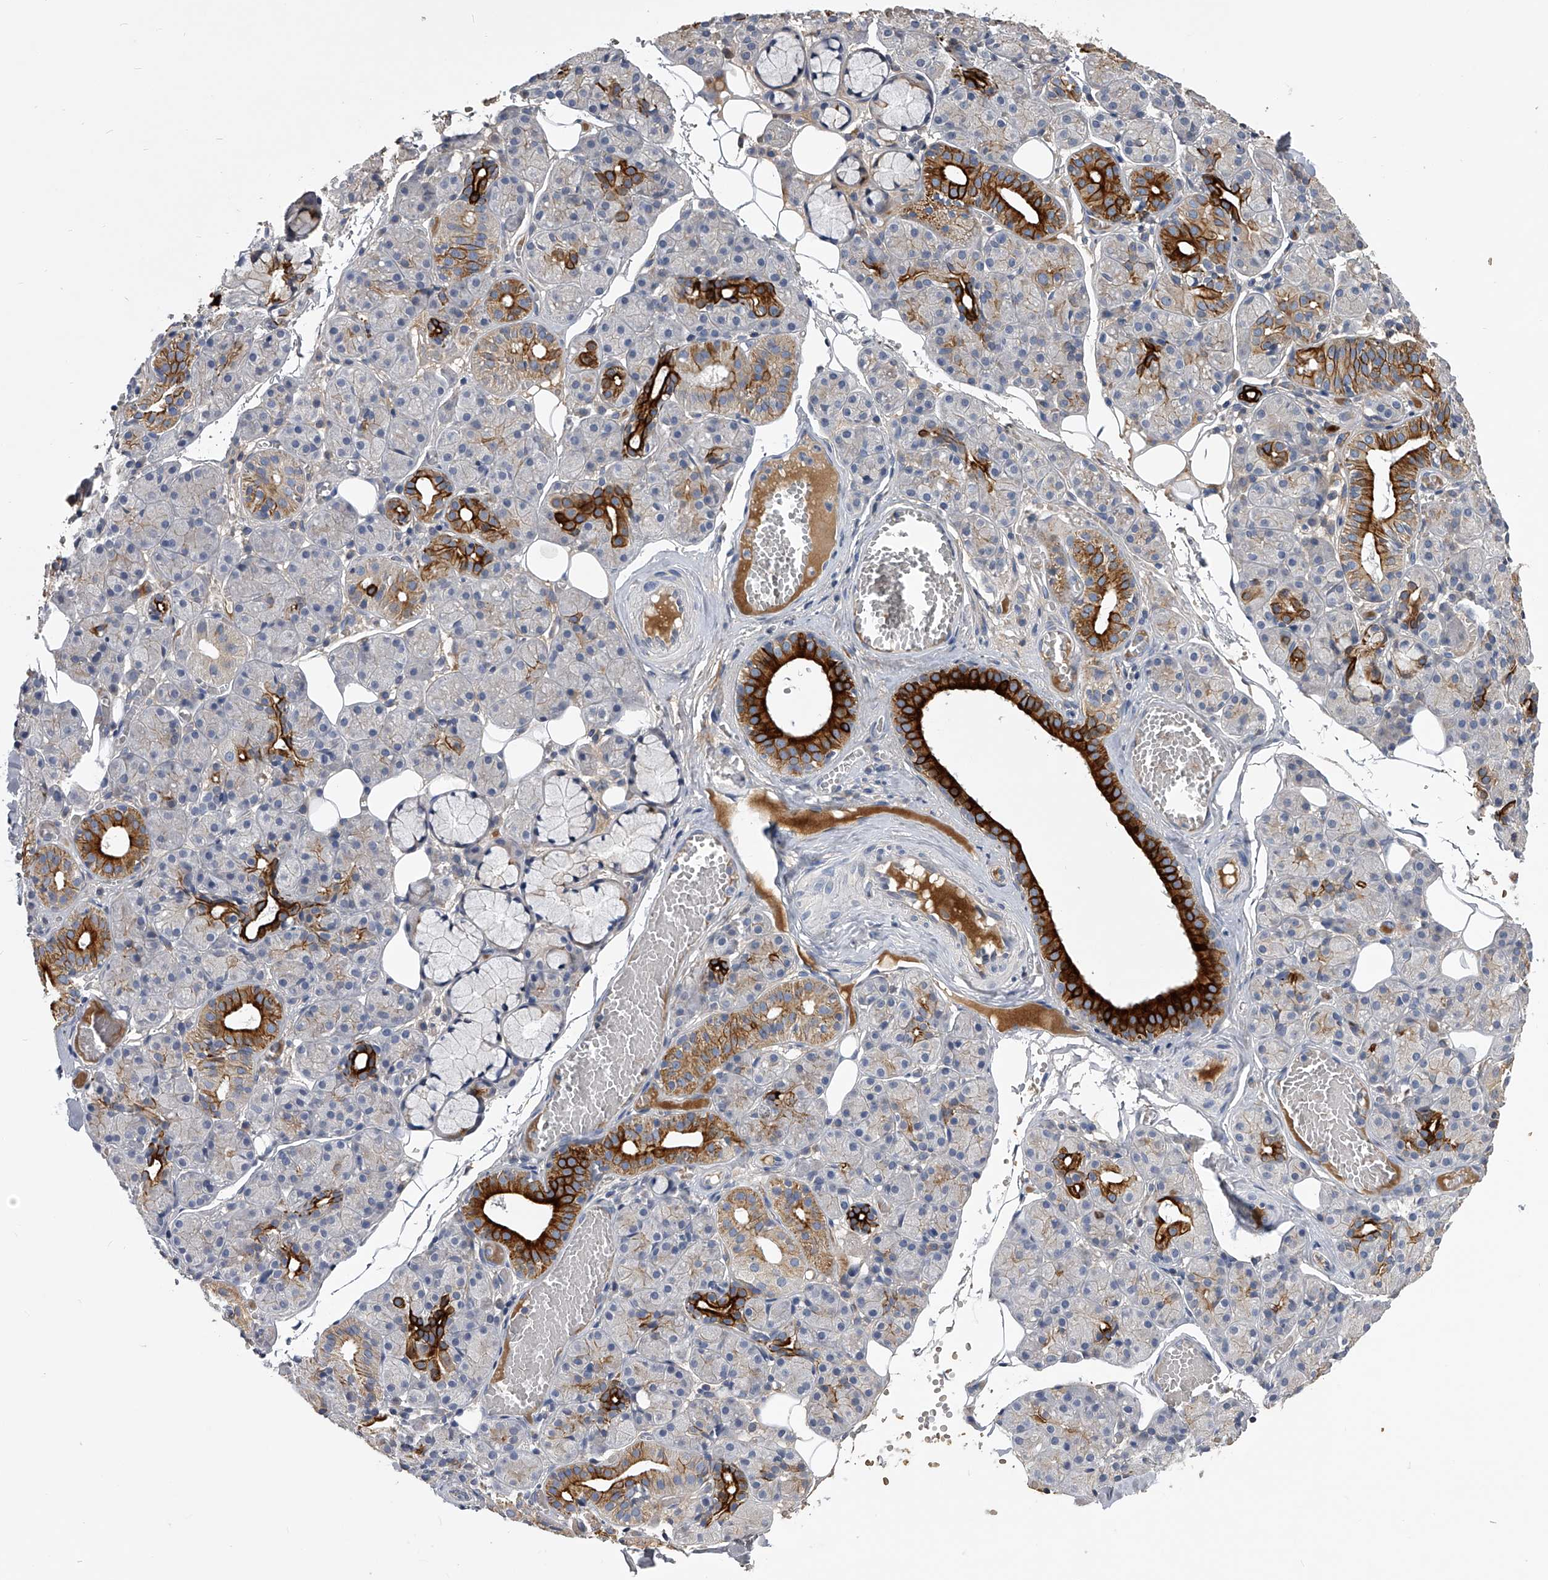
{"staining": {"intensity": "strong", "quantity": "<25%", "location": "cytoplasmic/membranous"}, "tissue": "salivary gland", "cell_type": "Glandular cells", "image_type": "normal", "snomed": [{"axis": "morphology", "description": "Normal tissue, NOS"}, {"axis": "topography", "description": "Salivary gland"}], "caption": "This micrograph reveals IHC staining of unremarkable salivary gland, with medium strong cytoplasmic/membranous staining in about <25% of glandular cells.", "gene": "MDN1", "patient": {"sex": "male", "age": 63}}